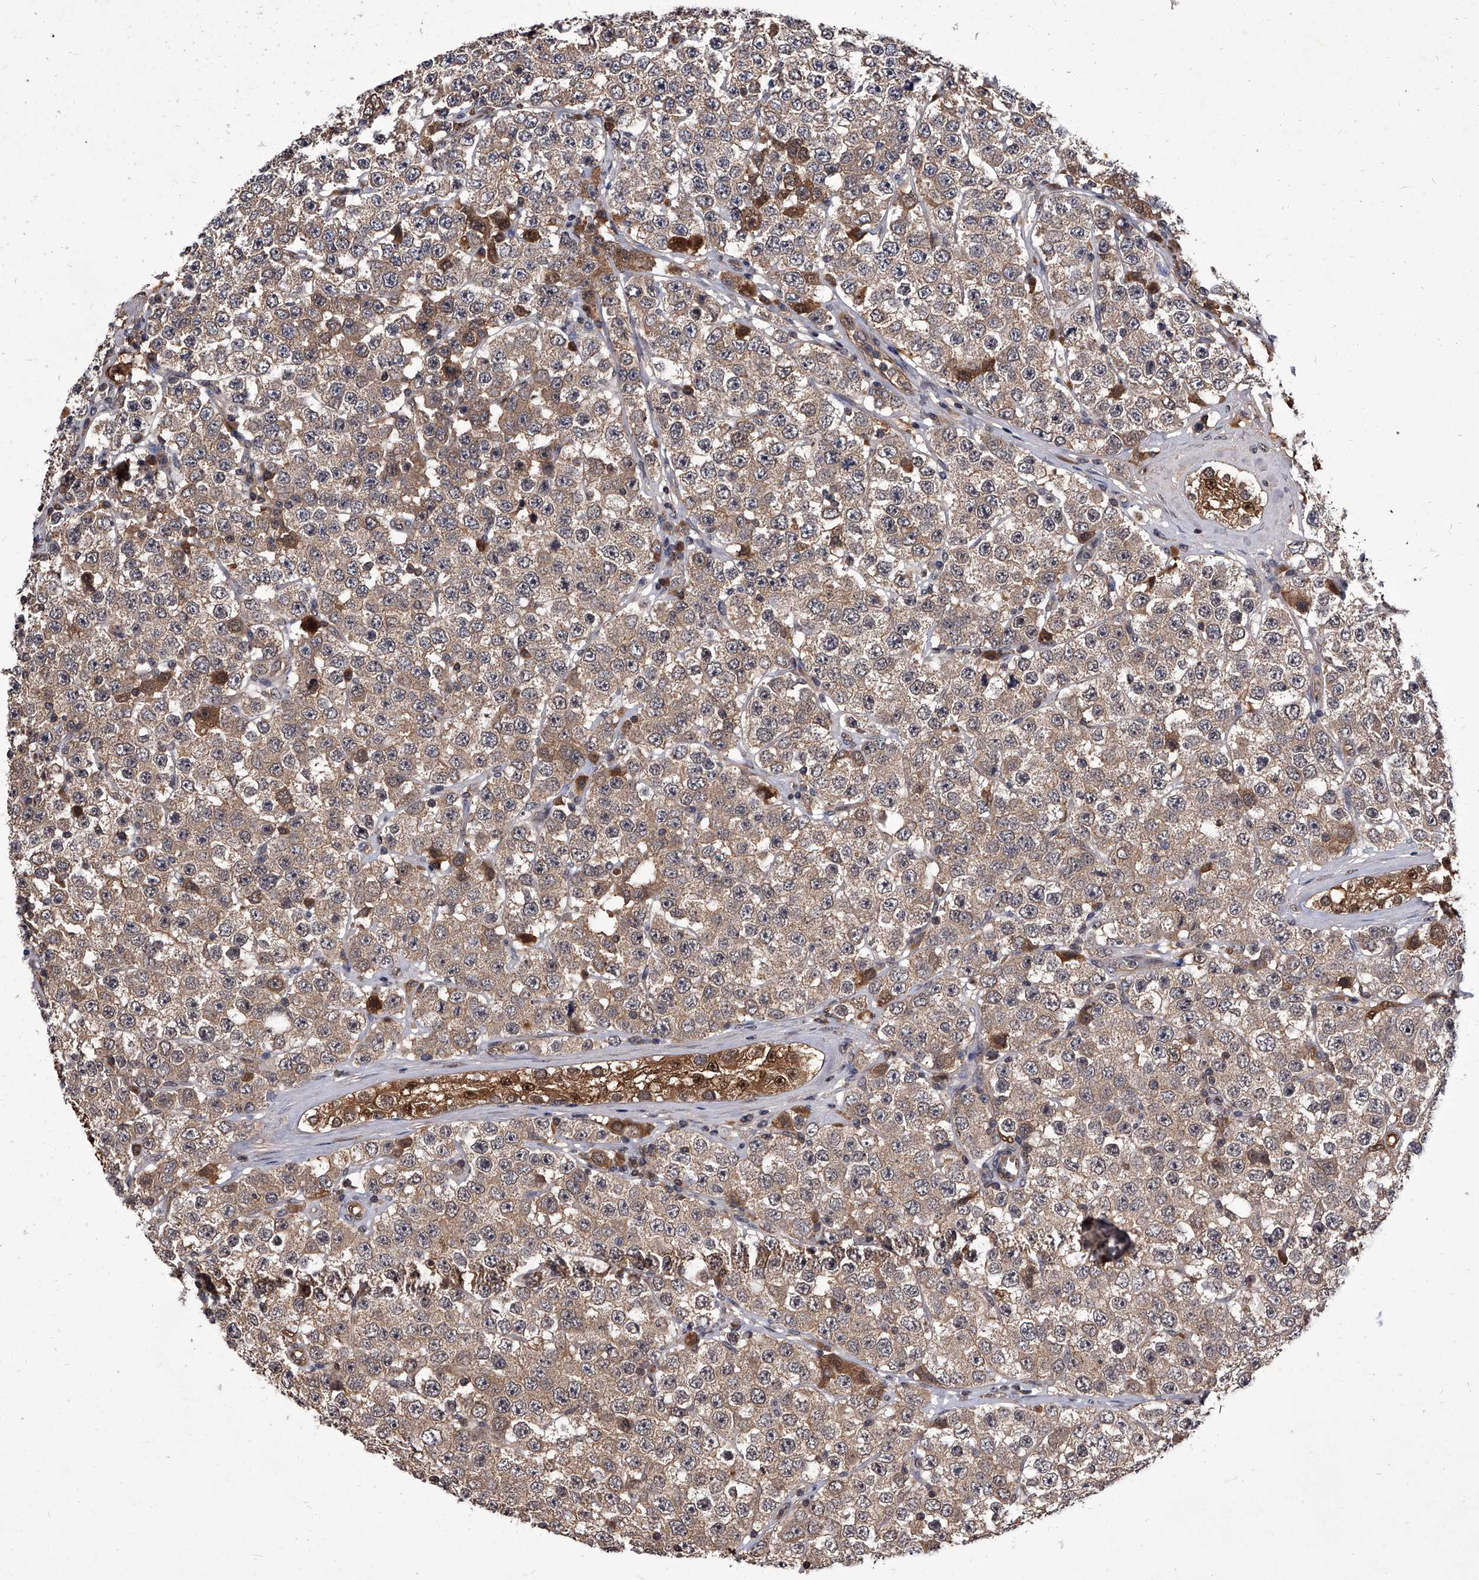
{"staining": {"intensity": "weak", "quantity": ">75%", "location": "cytoplasmic/membranous"}, "tissue": "testis cancer", "cell_type": "Tumor cells", "image_type": "cancer", "snomed": [{"axis": "morphology", "description": "Seminoma, NOS"}, {"axis": "topography", "description": "Testis"}], "caption": "Protein expression analysis of human seminoma (testis) reveals weak cytoplasmic/membranous expression in approximately >75% of tumor cells.", "gene": "SLC18B1", "patient": {"sex": "male", "age": 28}}